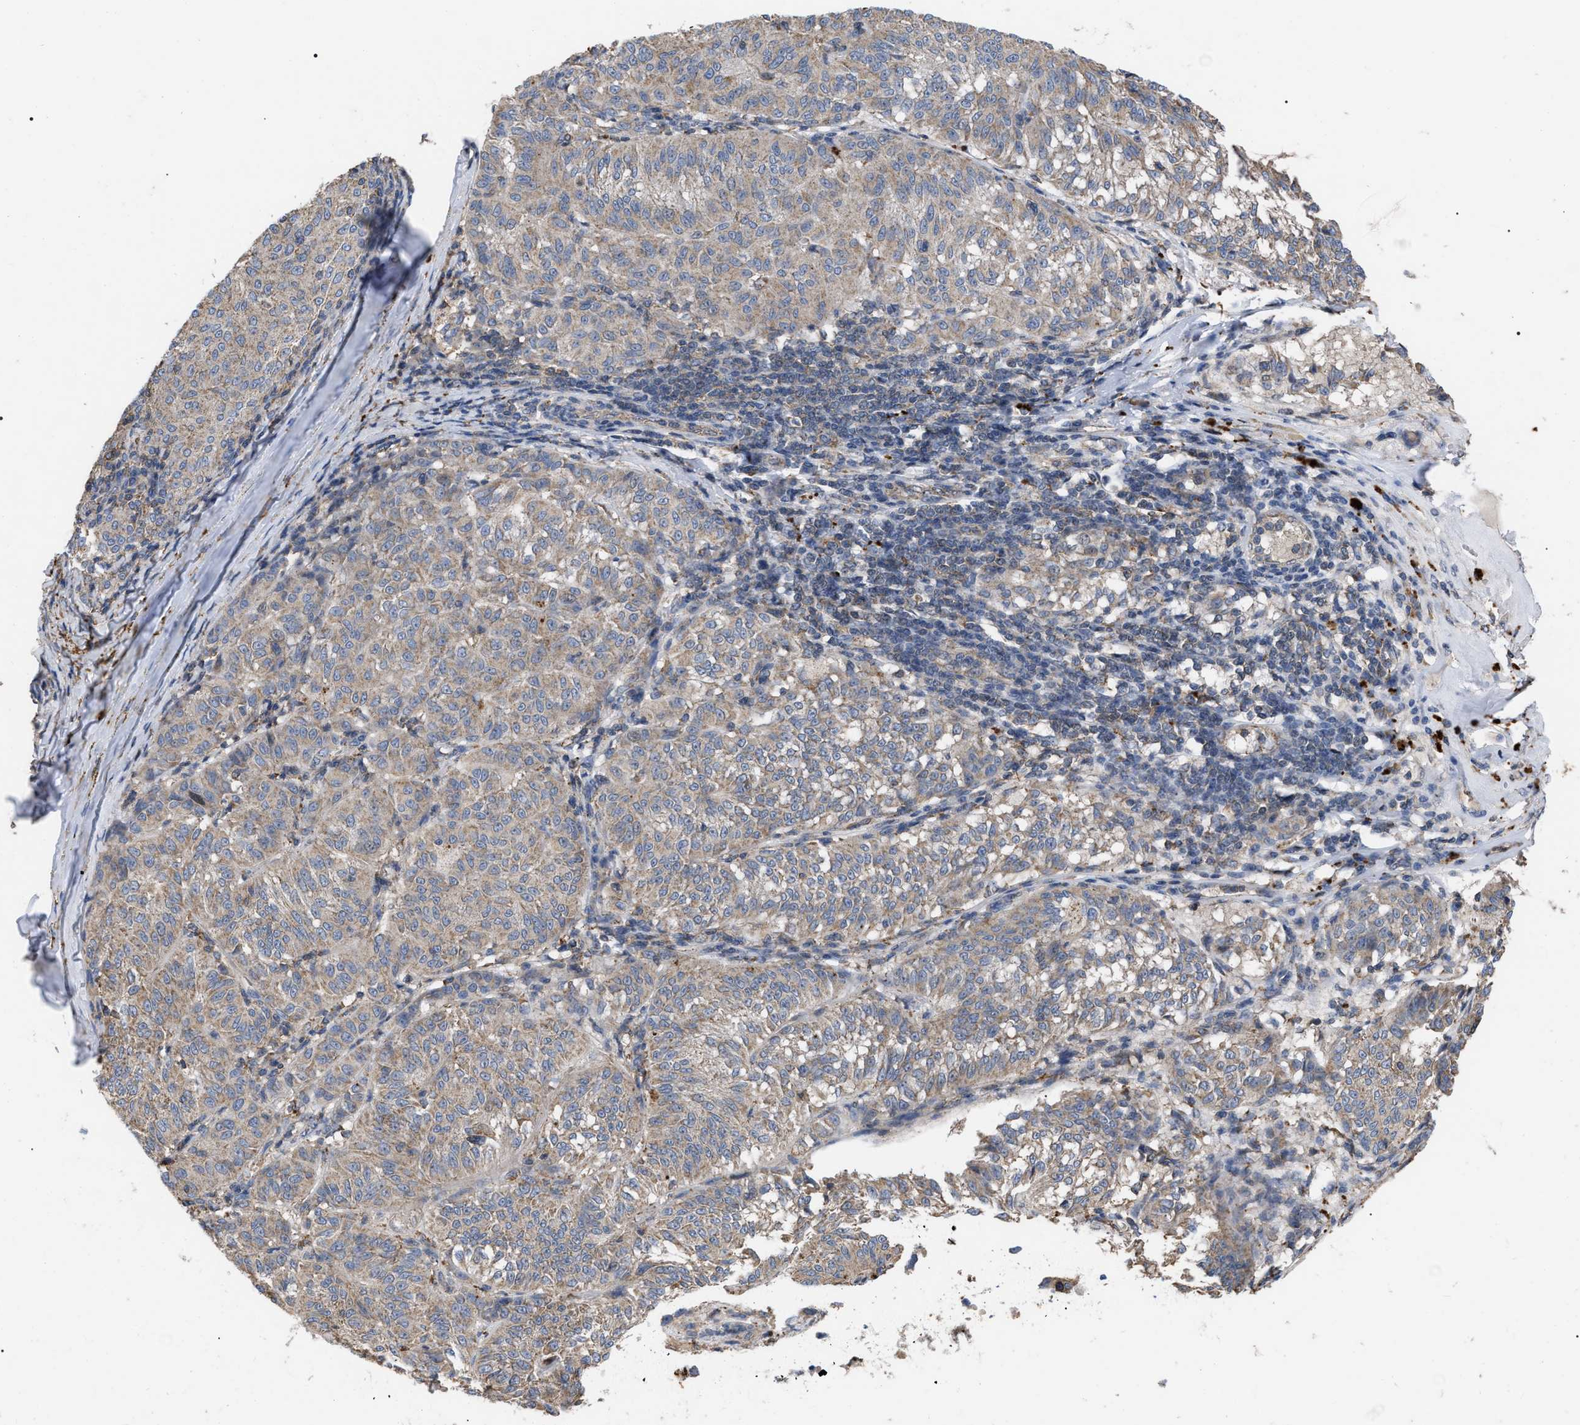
{"staining": {"intensity": "weak", "quantity": ">75%", "location": "cytoplasmic/membranous"}, "tissue": "melanoma", "cell_type": "Tumor cells", "image_type": "cancer", "snomed": [{"axis": "morphology", "description": "Malignant melanoma, NOS"}, {"axis": "topography", "description": "Skin"}], "caption": "High-magnification brightfield microscopy of malignant melanoma stained with DAB (brown) and counterstained with hematoxylin (blue). tumor cells exhibit weak cytoplasmic/membranous positivity is seen in approximately>75% of cells.", "gene": "FAM171A2", "patient": {"sex": "female", "age": 72}}